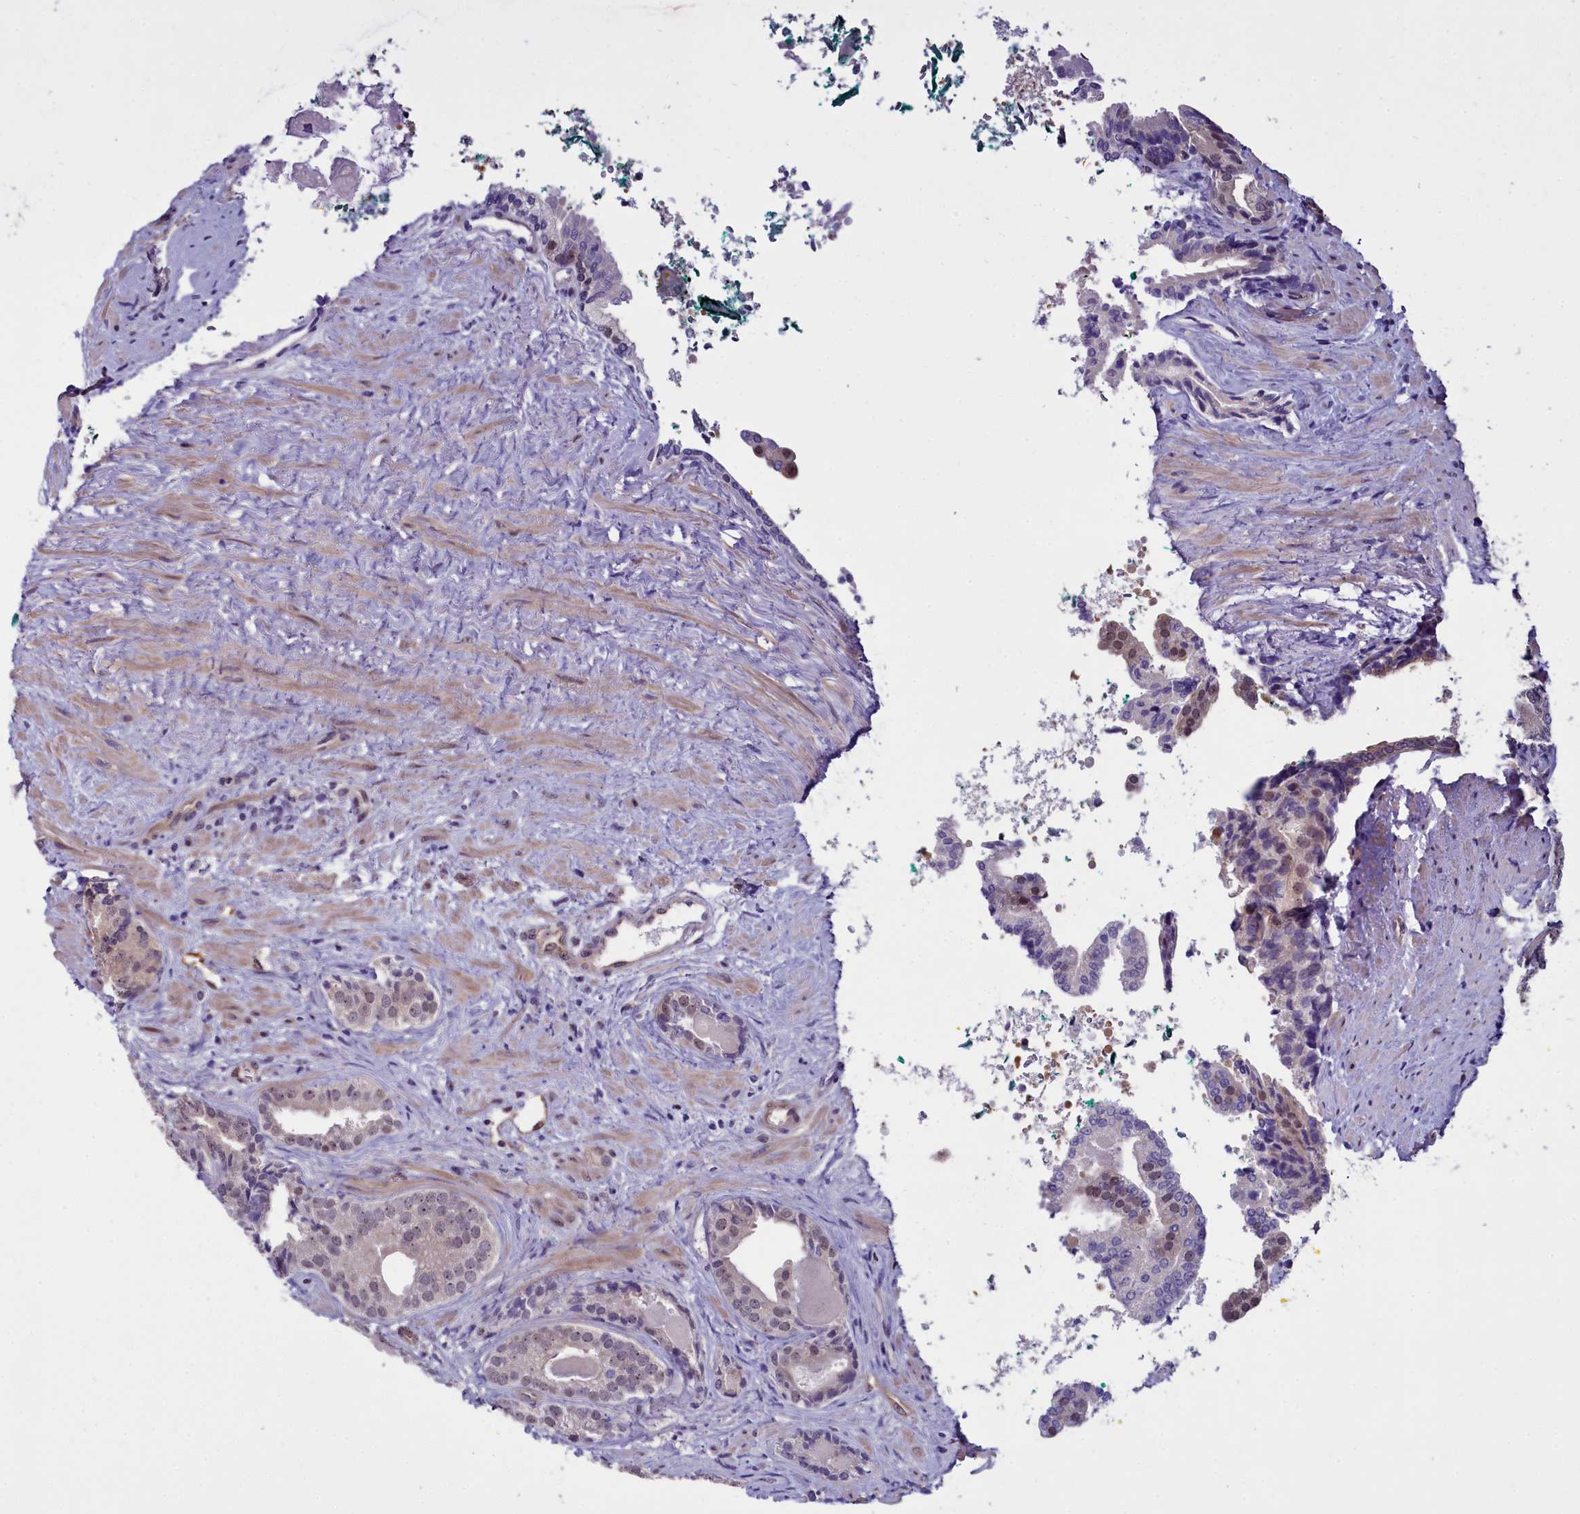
{"staining": {"intensity": "negative", "quantity": "none", "location": "none"}, "tissue": "prostate cancer", "cell_type": "Tumor cells", "image_type": "cancer", "snomed": [{"axis": "morphology", "description": "Adenocarcinoma, High grade"}, {"axis": "topography", "description": "Prostate"}], "caption": "High magnification brightfield microscopy of high-grade adenocarcinoma (prostate) stained with DAB (3,3'-diaminobenzidine) (brown) and counterstained with hematoxylin (blue): tumor cells show no significant positivity. (Brightfield microscopy of DAB (3,3'-diaminobenzidine) immunohistochemistry at high magnification).", "gene": "BCAR1", "patient": {"sex": "male", "age": 60}}